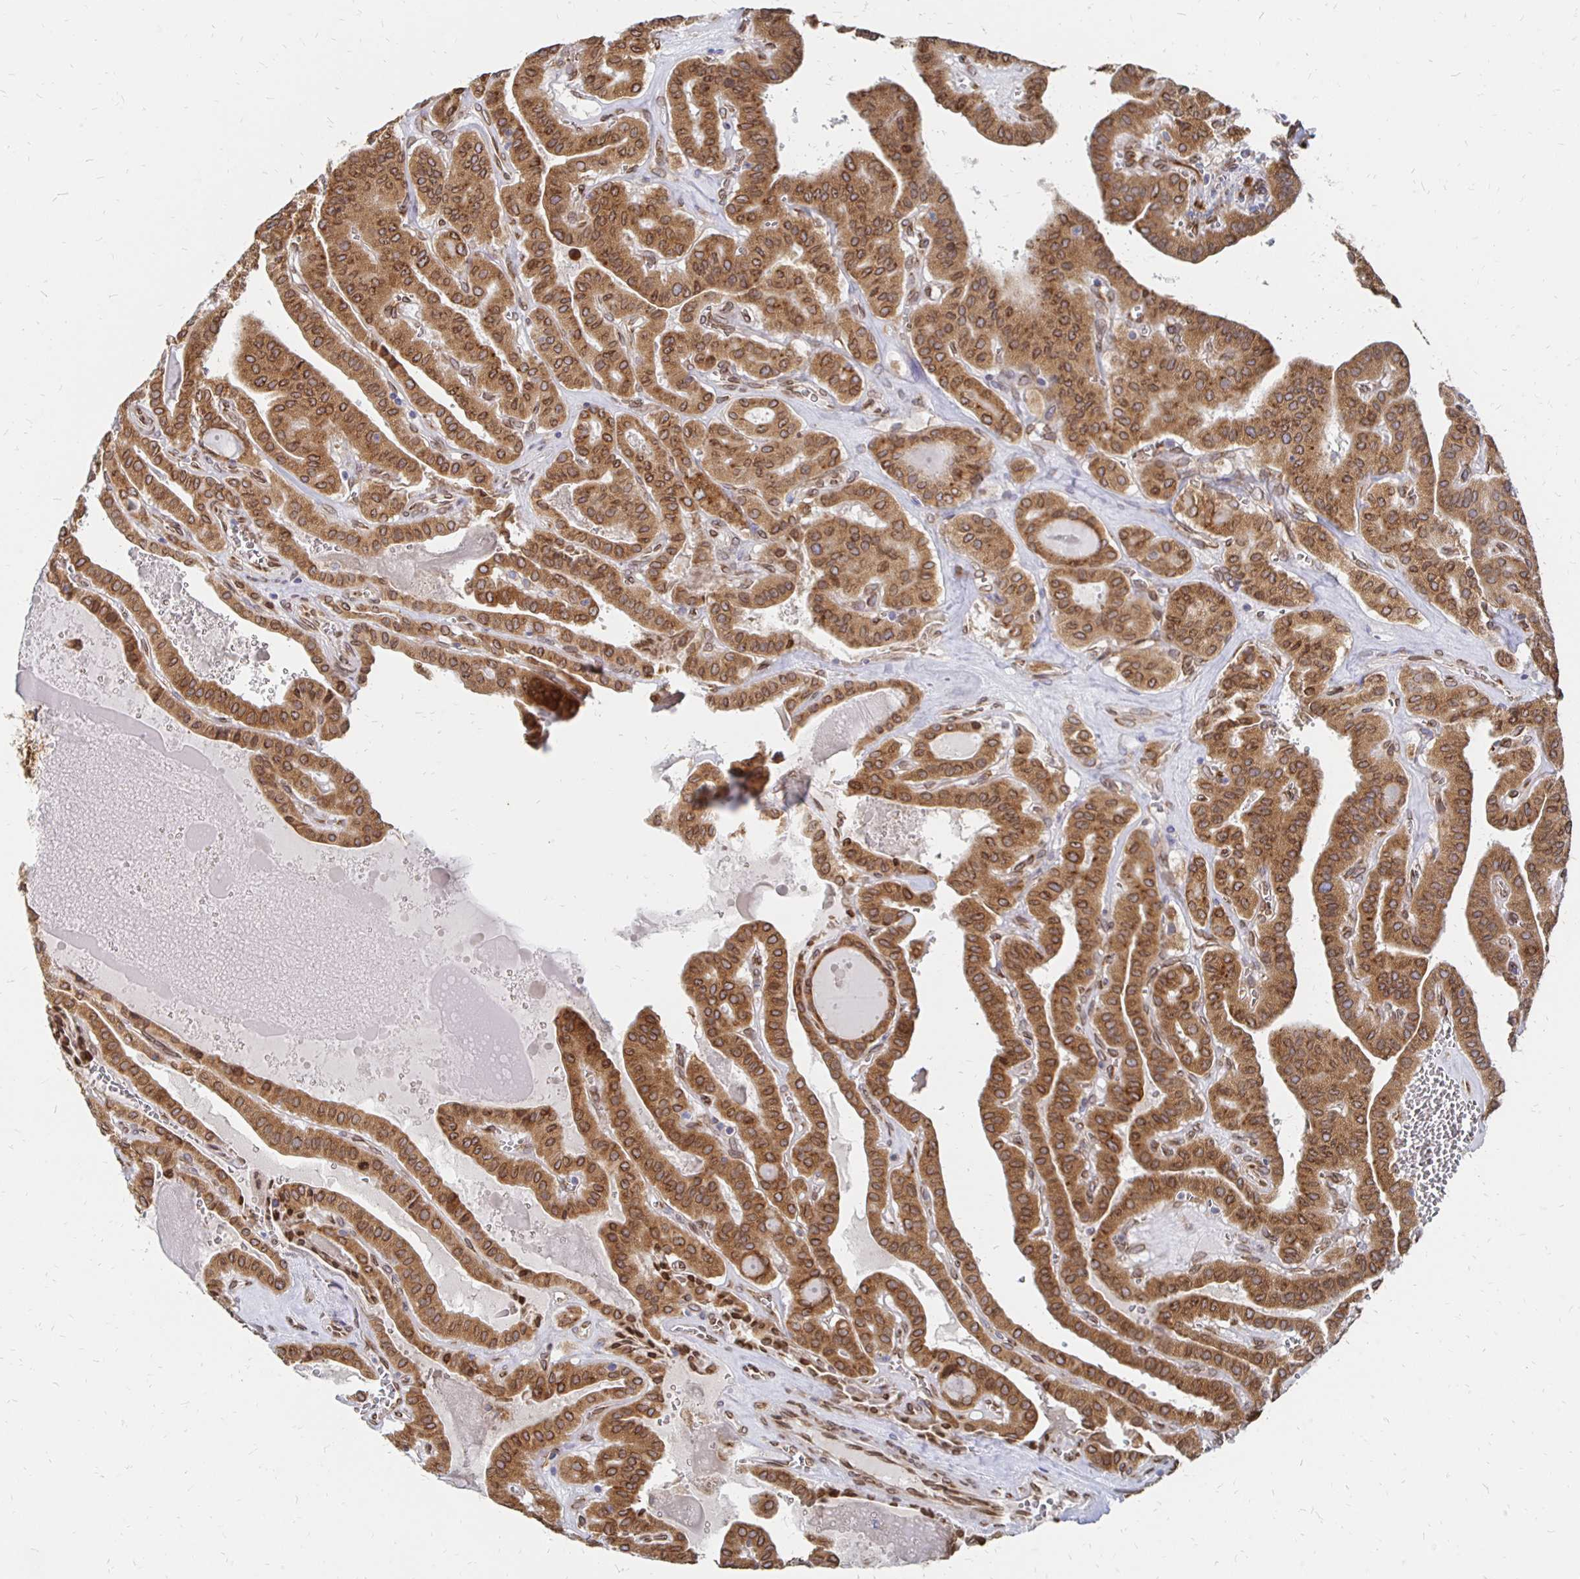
{"staining": {"intensity": "moderate", "quantity": ">75%", "location": "cytoplasmic/membranous,nuclear"}, "tissue": "thyroid cancer", "cell_type": "Tumor cells", "image_type": "cancer", "snomed": [{"axis": "morphology", "description": "Papillary adenocarcinoma, NOS"}, {"axis": "topography", "description": "Thyroid gland"}], "caption": "A medium amount of moderate cytoplasmic/membranous and nuclear staining is appreciated in approximately >75% of tumor cells in papillary adenocarcinoma (thyroid) tissue.", "gene": "PELI3", "patient": {"sex": "male", "age": 52}}